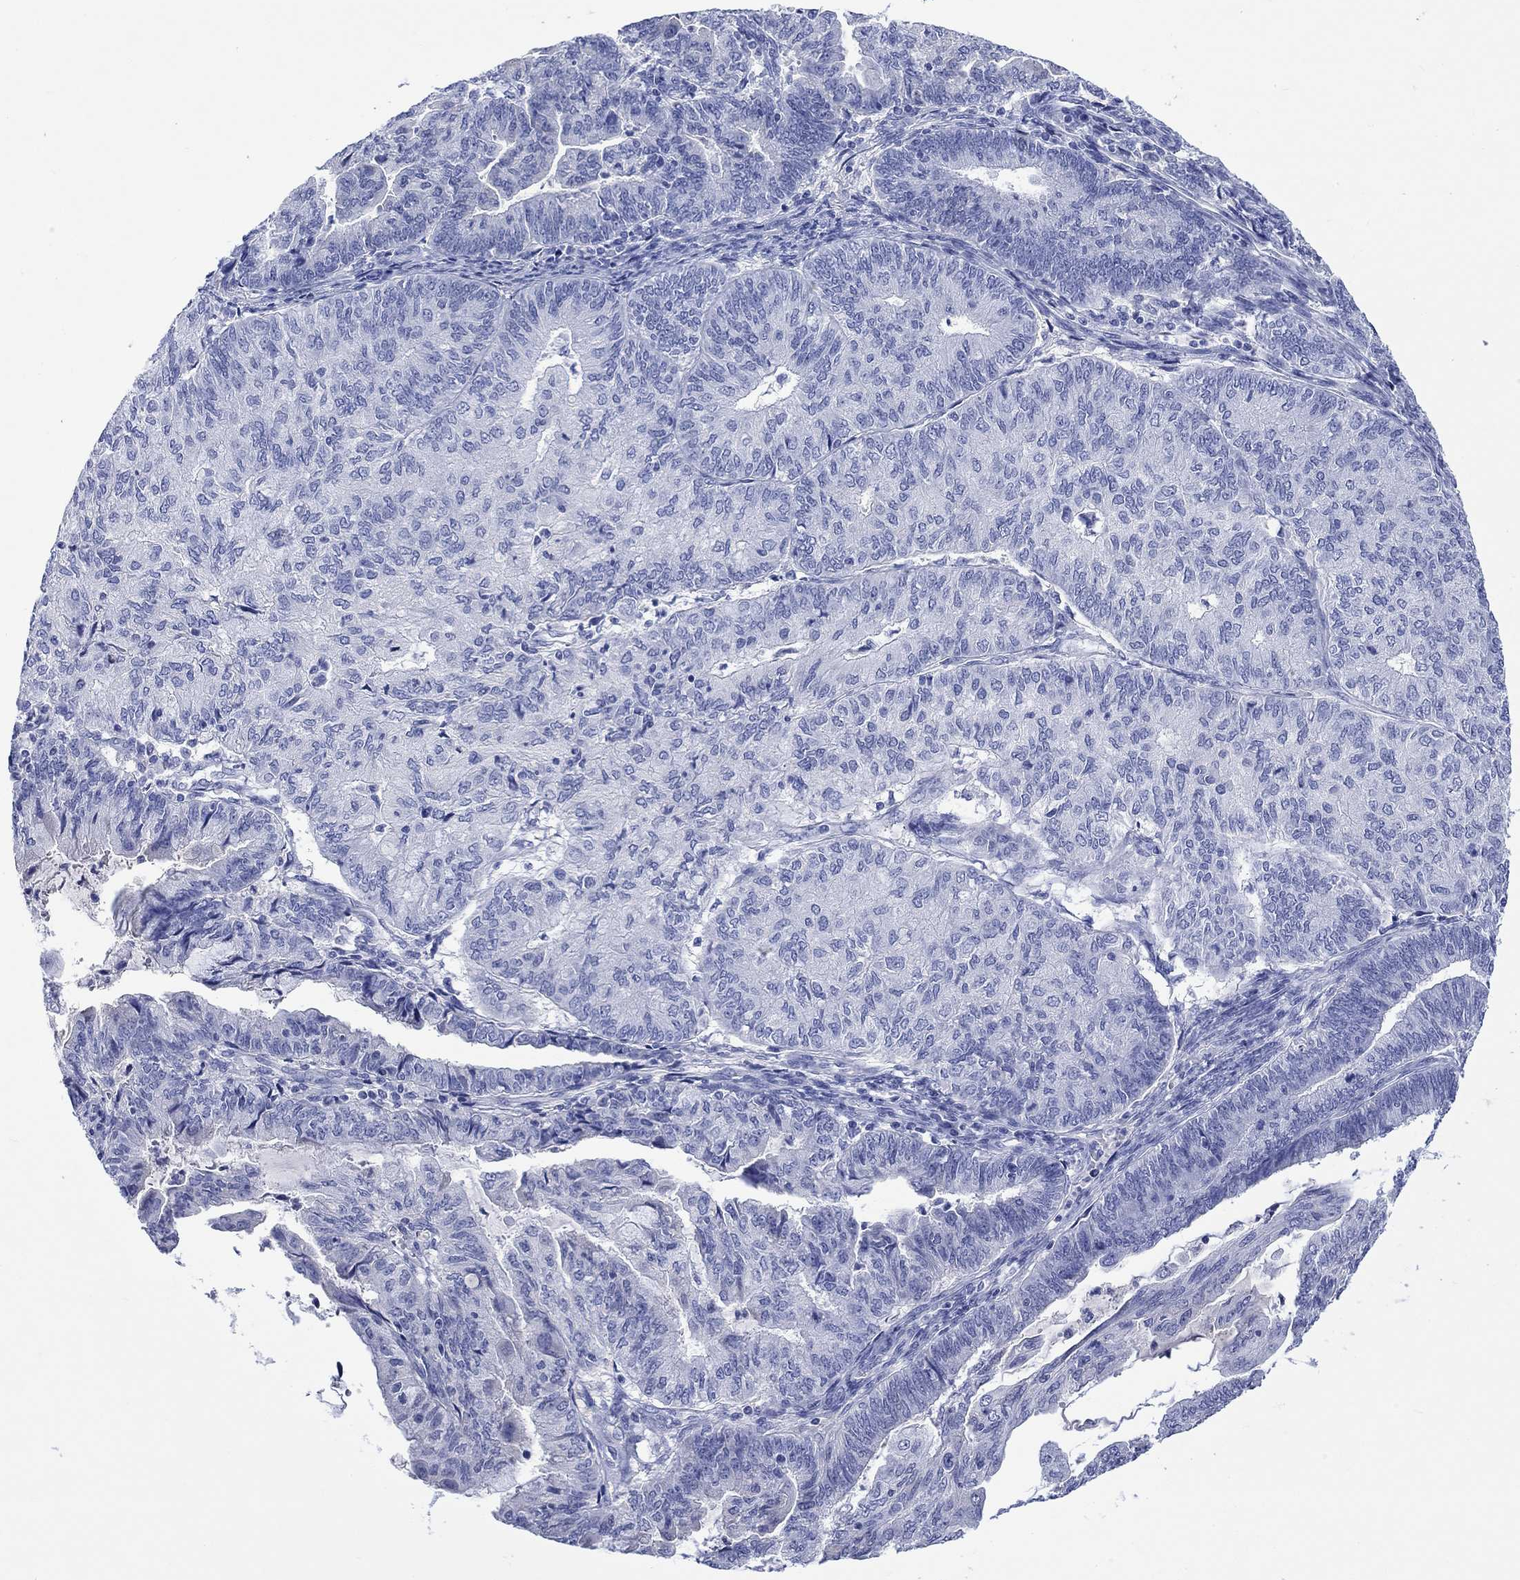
{"staining": {"intensity": "negative", "quantity": "none", "location": "none"}, "tissue": "endometrial cancer", "cell_type": "Tumor cells", "image_type": "cancer", "snomed": [{"axis": "morphology", "description": "Adenocarcinoma, NOS"}, {"axis": "topography", "description": "Endometrium"}], "caption": "Immunohistochemistry micrograph of neoplastic tissue: human adenocarcinoma (endometrial) stained with DAB (3,3'-diaminobenzidine) shows no significant protein positivity in tumor cells.", "gene": "CACNG3", "patient": {"sex": "female", "age": 82}}